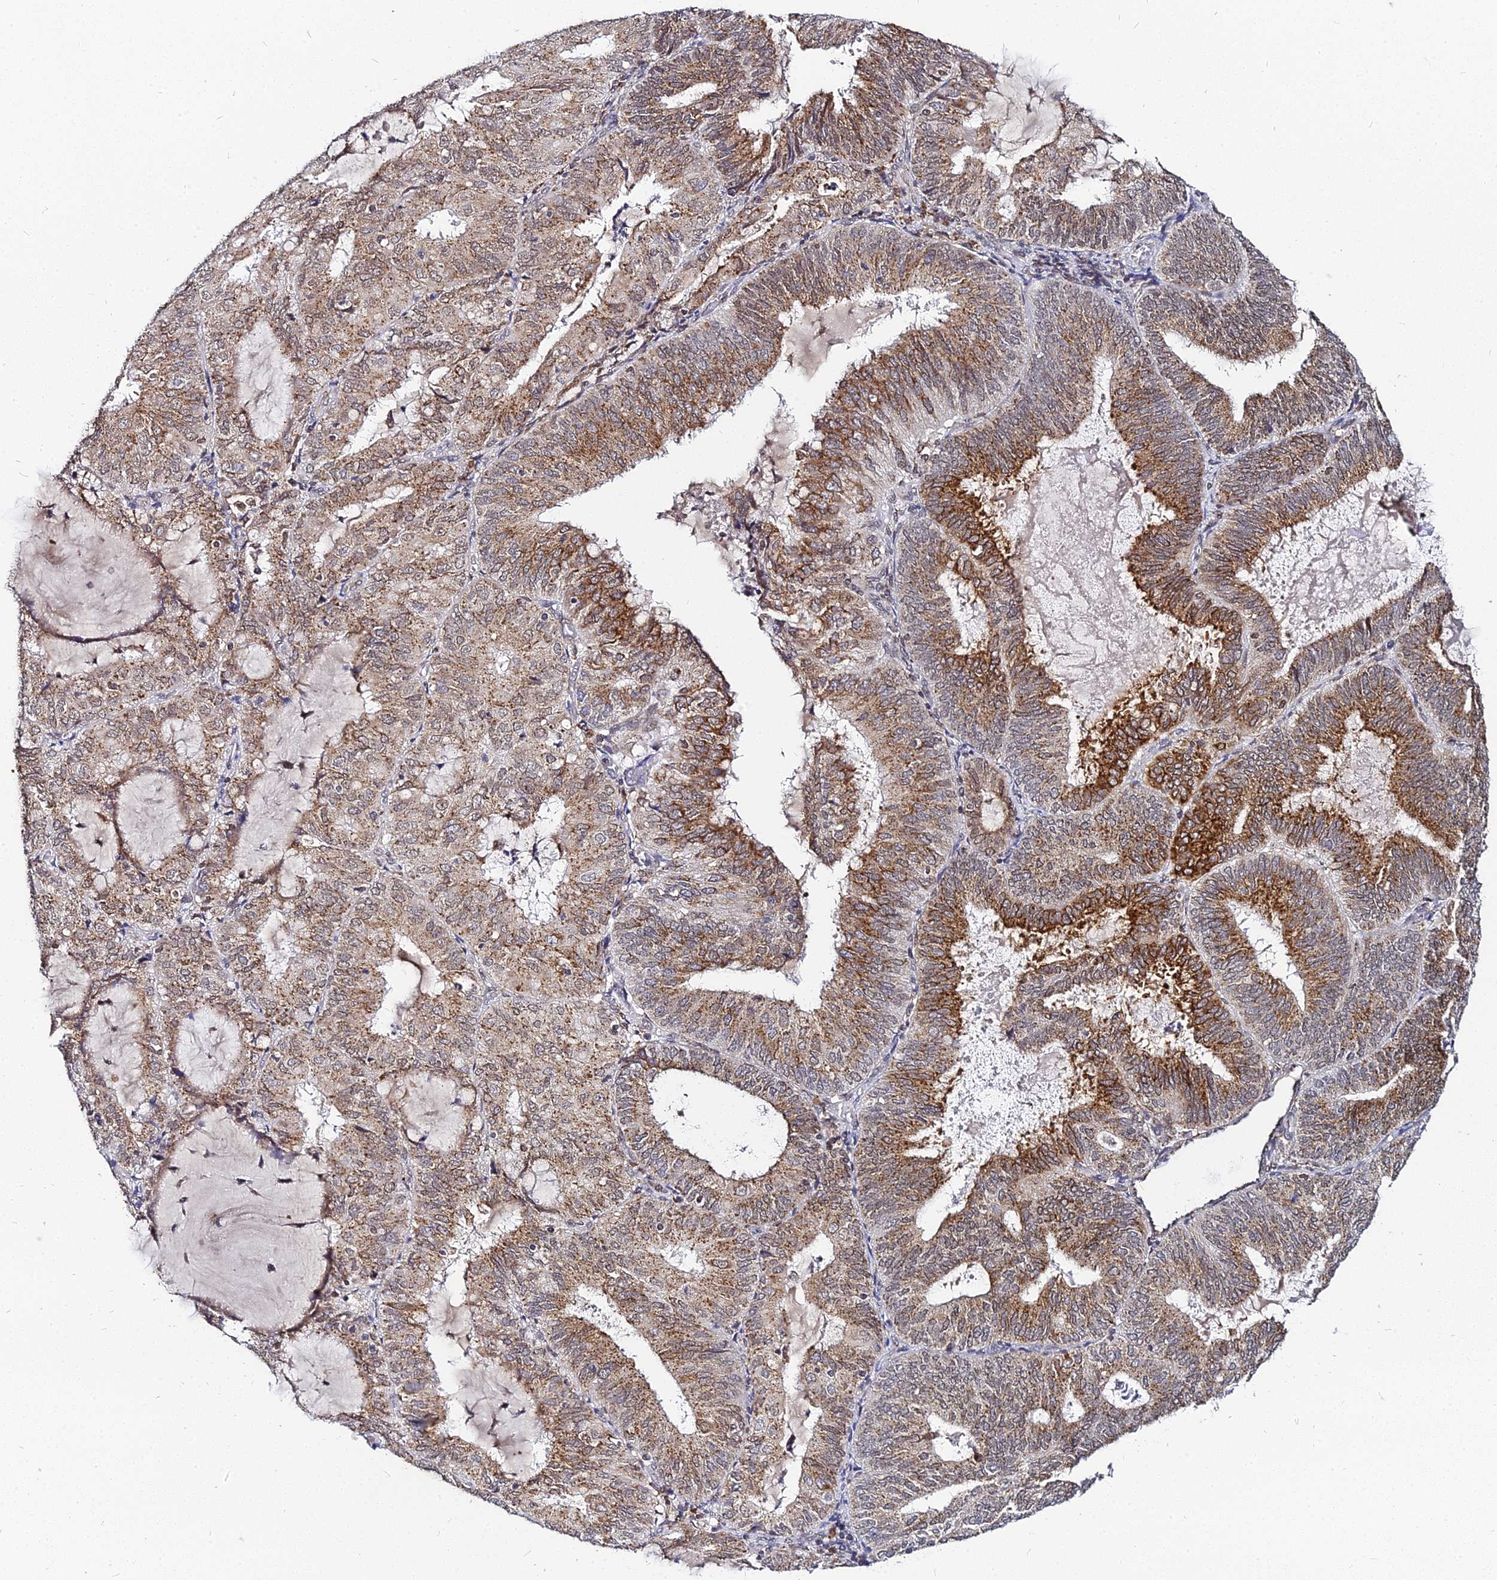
{"staining": {"intensity": "moderate", "quantity": ">75%", "location": "cytoplasmic/membranous"}, "tissue": "endometrial cancer", "cell_type": "Tumor cells", "image_type": "cancer", "snomed": [{"axis": "morphology", "description": "Adenocarcinoma, NOS"}, {"axis": "topography", "description": "Endometrium"}], "caption": "Immunohistochemistry (IHC) staining of endometrial cancer, which reveals medium levels of moderate cytoplasmic/membranous positivity in about >75% of tumor cells indicating moderate cytoplasmic/membranous protein expression. The staining was performed using DAB (3,3'-diaminobenzidine) (brown) for protein detection and nuclei were counterstained in hematoxylin (blue).", "gene": "RNF121", "patient": {"sex": "female", "age": 81}}